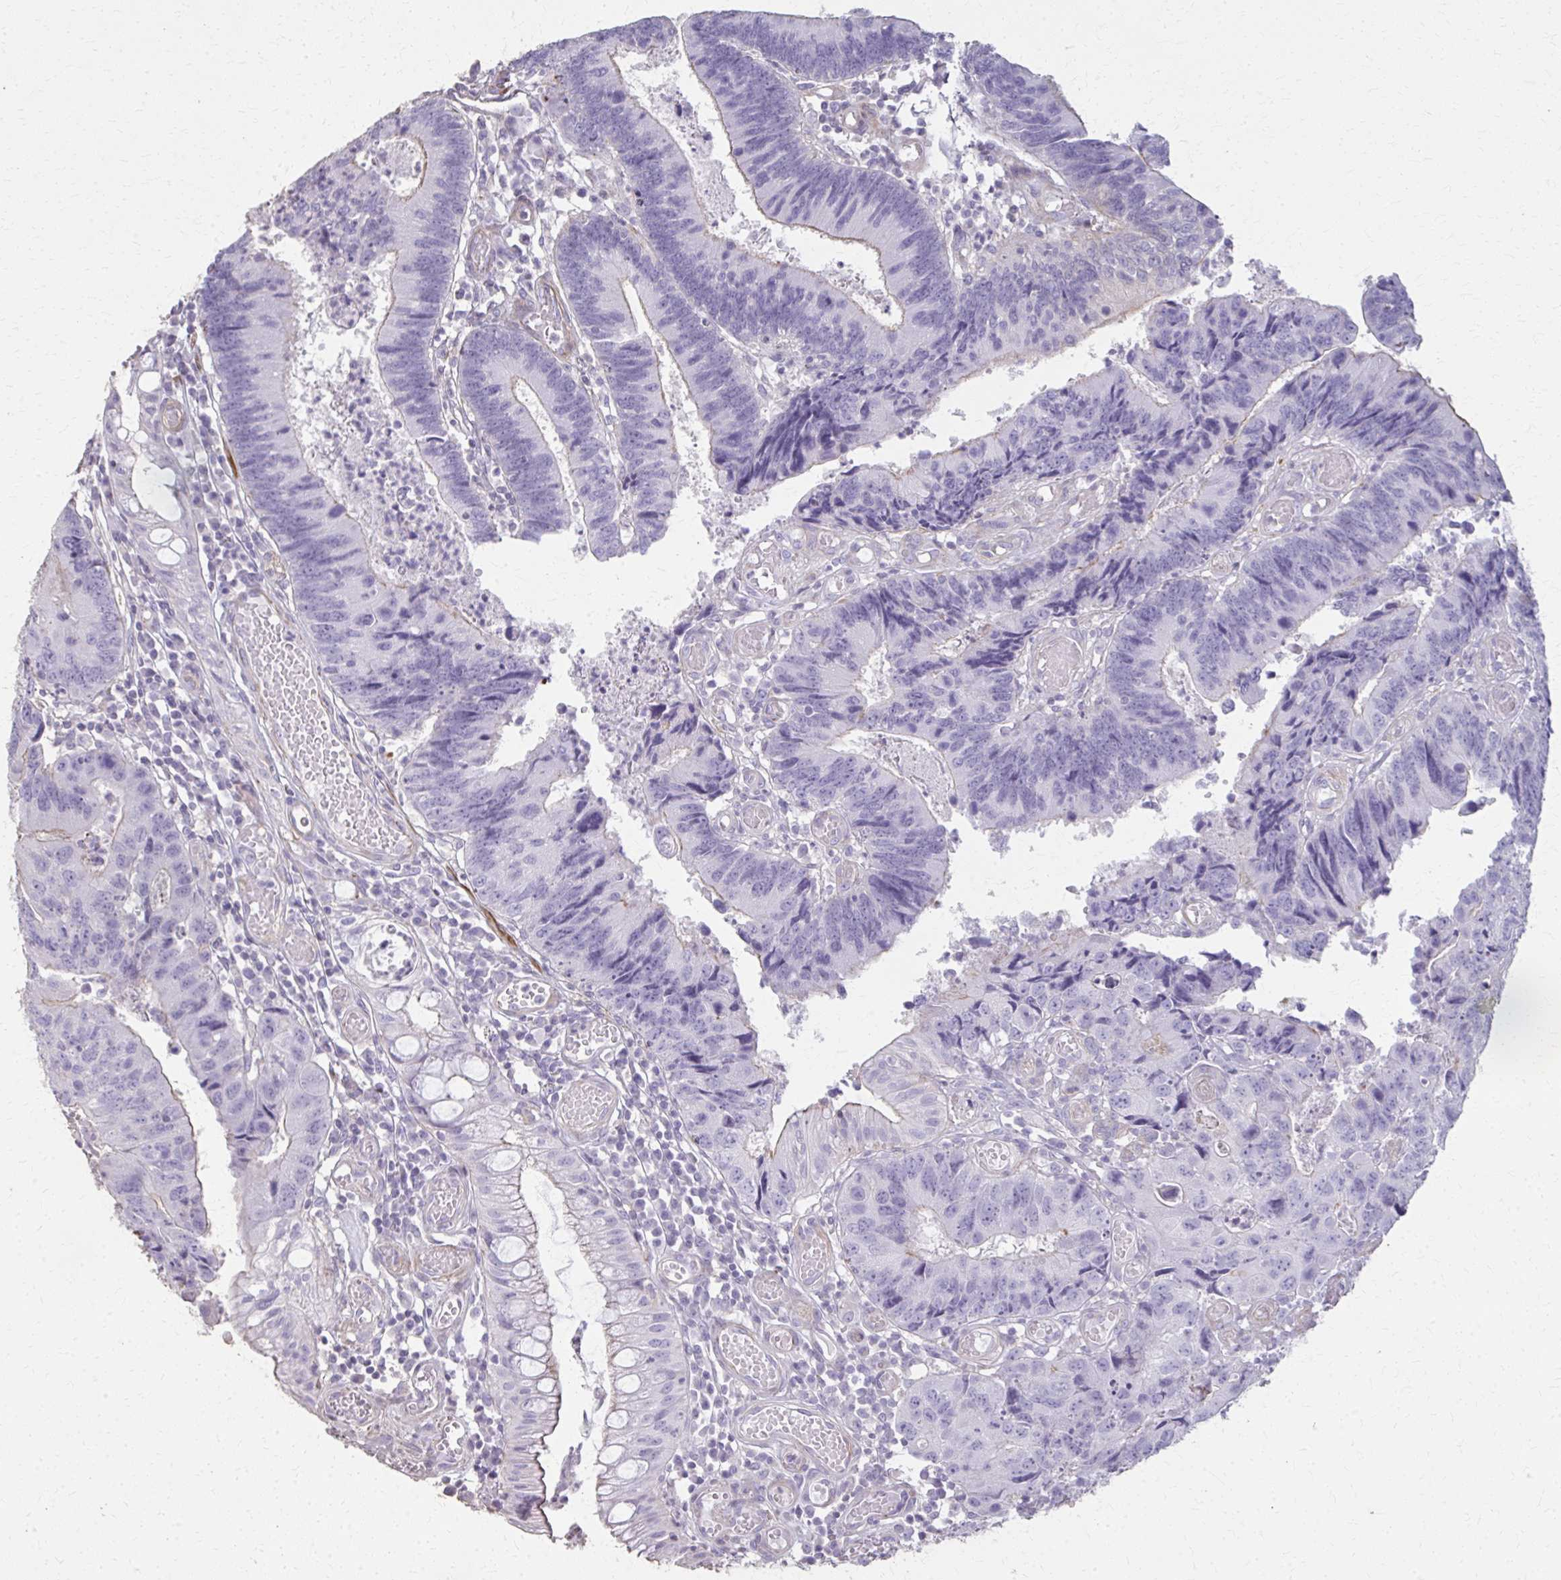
{"staining": {"intensity": "negative", "quantity": "none", "location": "none"}, "tissue": "colorectal cancer", "cell_type": "Tumor cells", "image_type": "cancer", "snomed": [{"axis": "morphology", "description": "Adenocarcinoma, NOS"}, {"axis": "topography", "description": "Colon"}], "caption": "Immunohistochemical staining of human adenocarcinoma (colorectal) reveals no significant expression in tumor cells. The staining was performed using DAB (3,3'-diaminobenzidine) to visualize the protein expression in brown, while the nuclei were stained in blue with hematoxylin (Magnification: 20x).", "gene": "TENM4", "patient": {"sex": "female", "age": 67}}